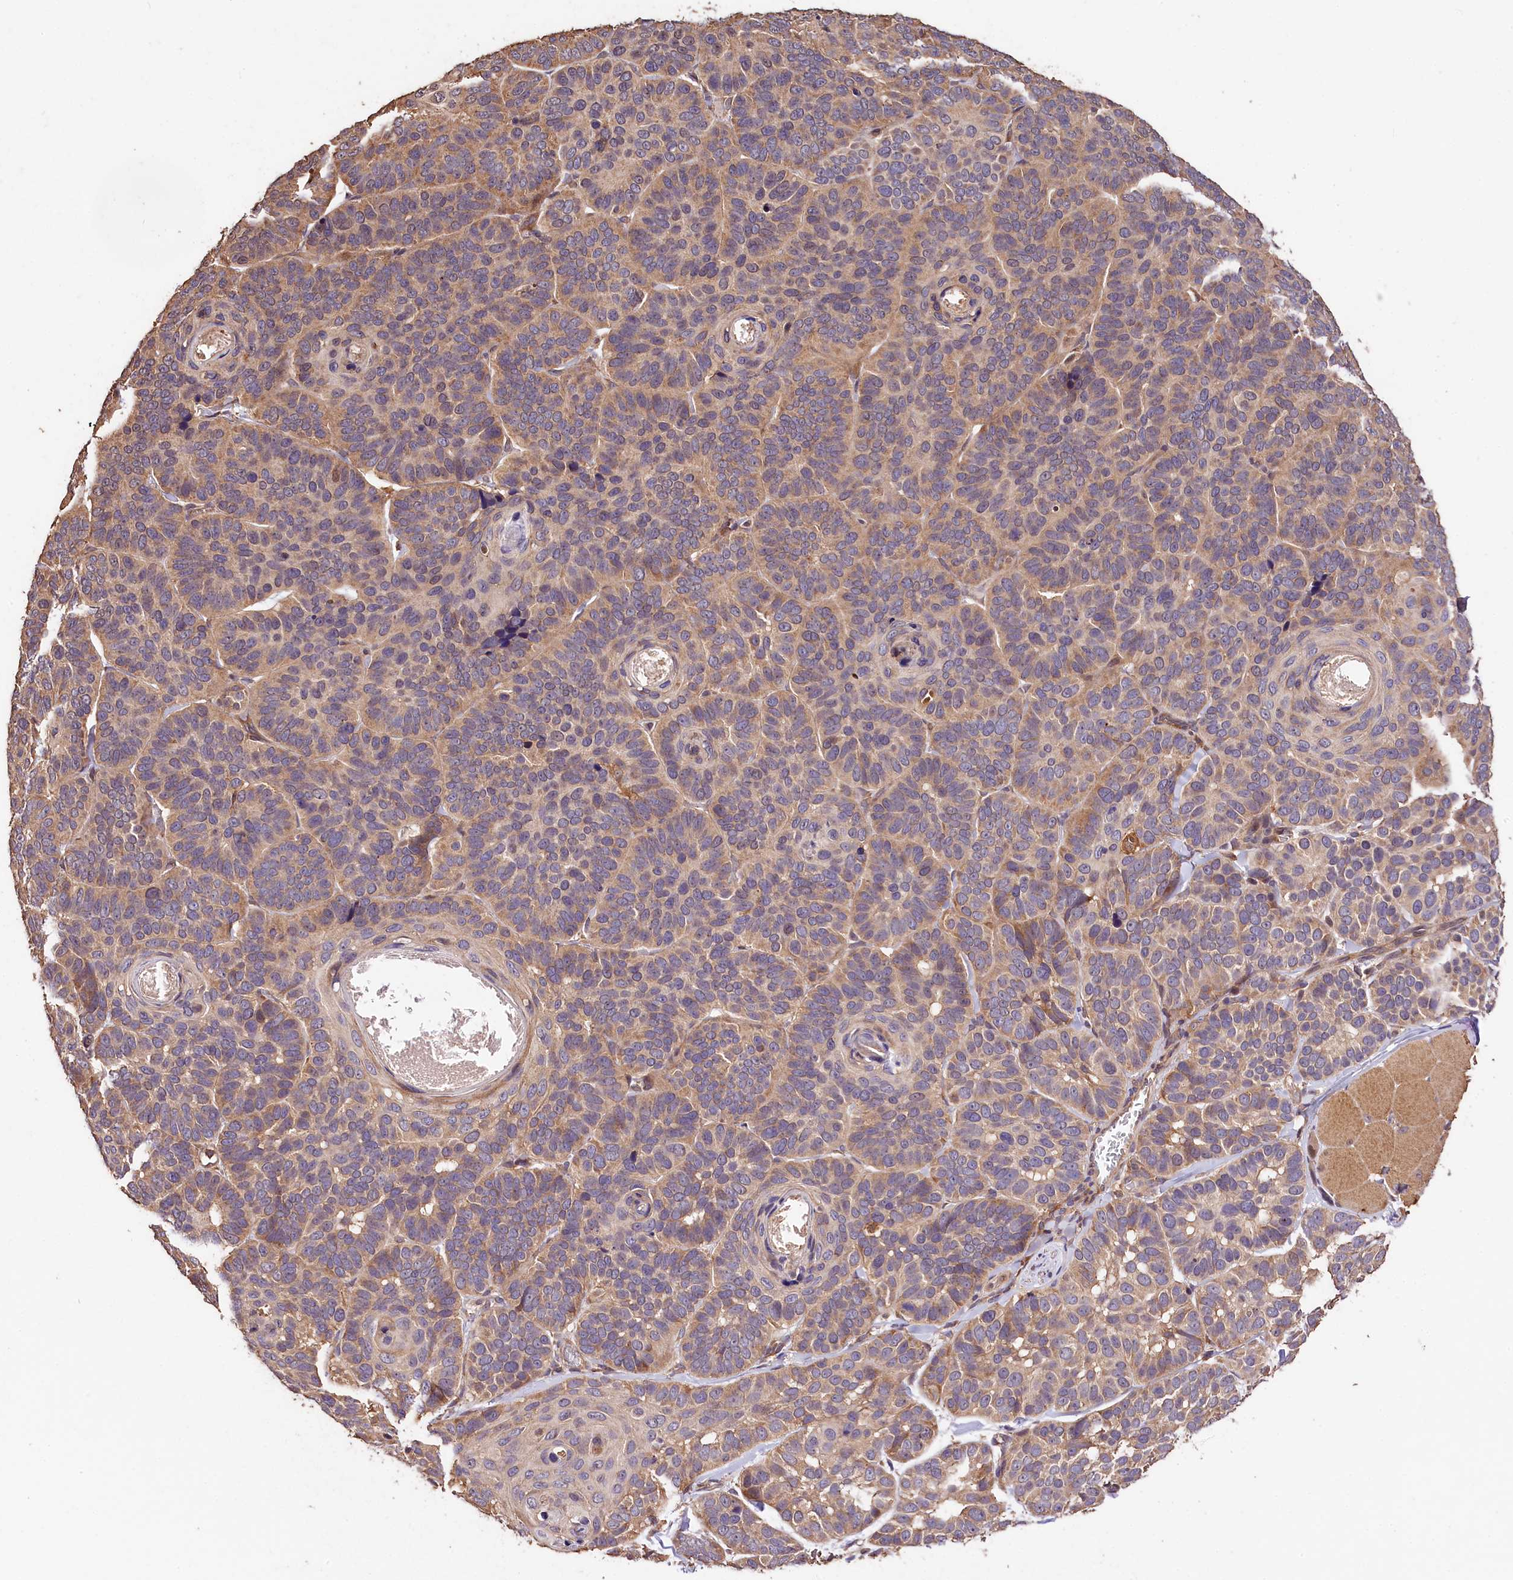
{"staining": {"intensity": "weak", "quantity": "25%-75%", "location": "cytoplasmic/membranous"}, "tissue": "skin cancer", "cell_type": "Tumor cells", "image_type": "cancer", "snomed": [{"axis": "morphology", "description": "Basal cell carcinoma"}, {"axis": "topography", "description": "Skin"}], "caption": "Immunohistochemical staining of basal cell carcinoma (skin) reveals weak cytoplasmic/membranous protein staining in approximately 25%-75% of tumor cells. The staining was performed using DAB (3,3'-diaminobenzidine), with brown indicating positive protein expression. Nuclei are stained blue with hematoxylin.", "gene": "KPTN", "patient": {"sex": "male", "age": 62}}